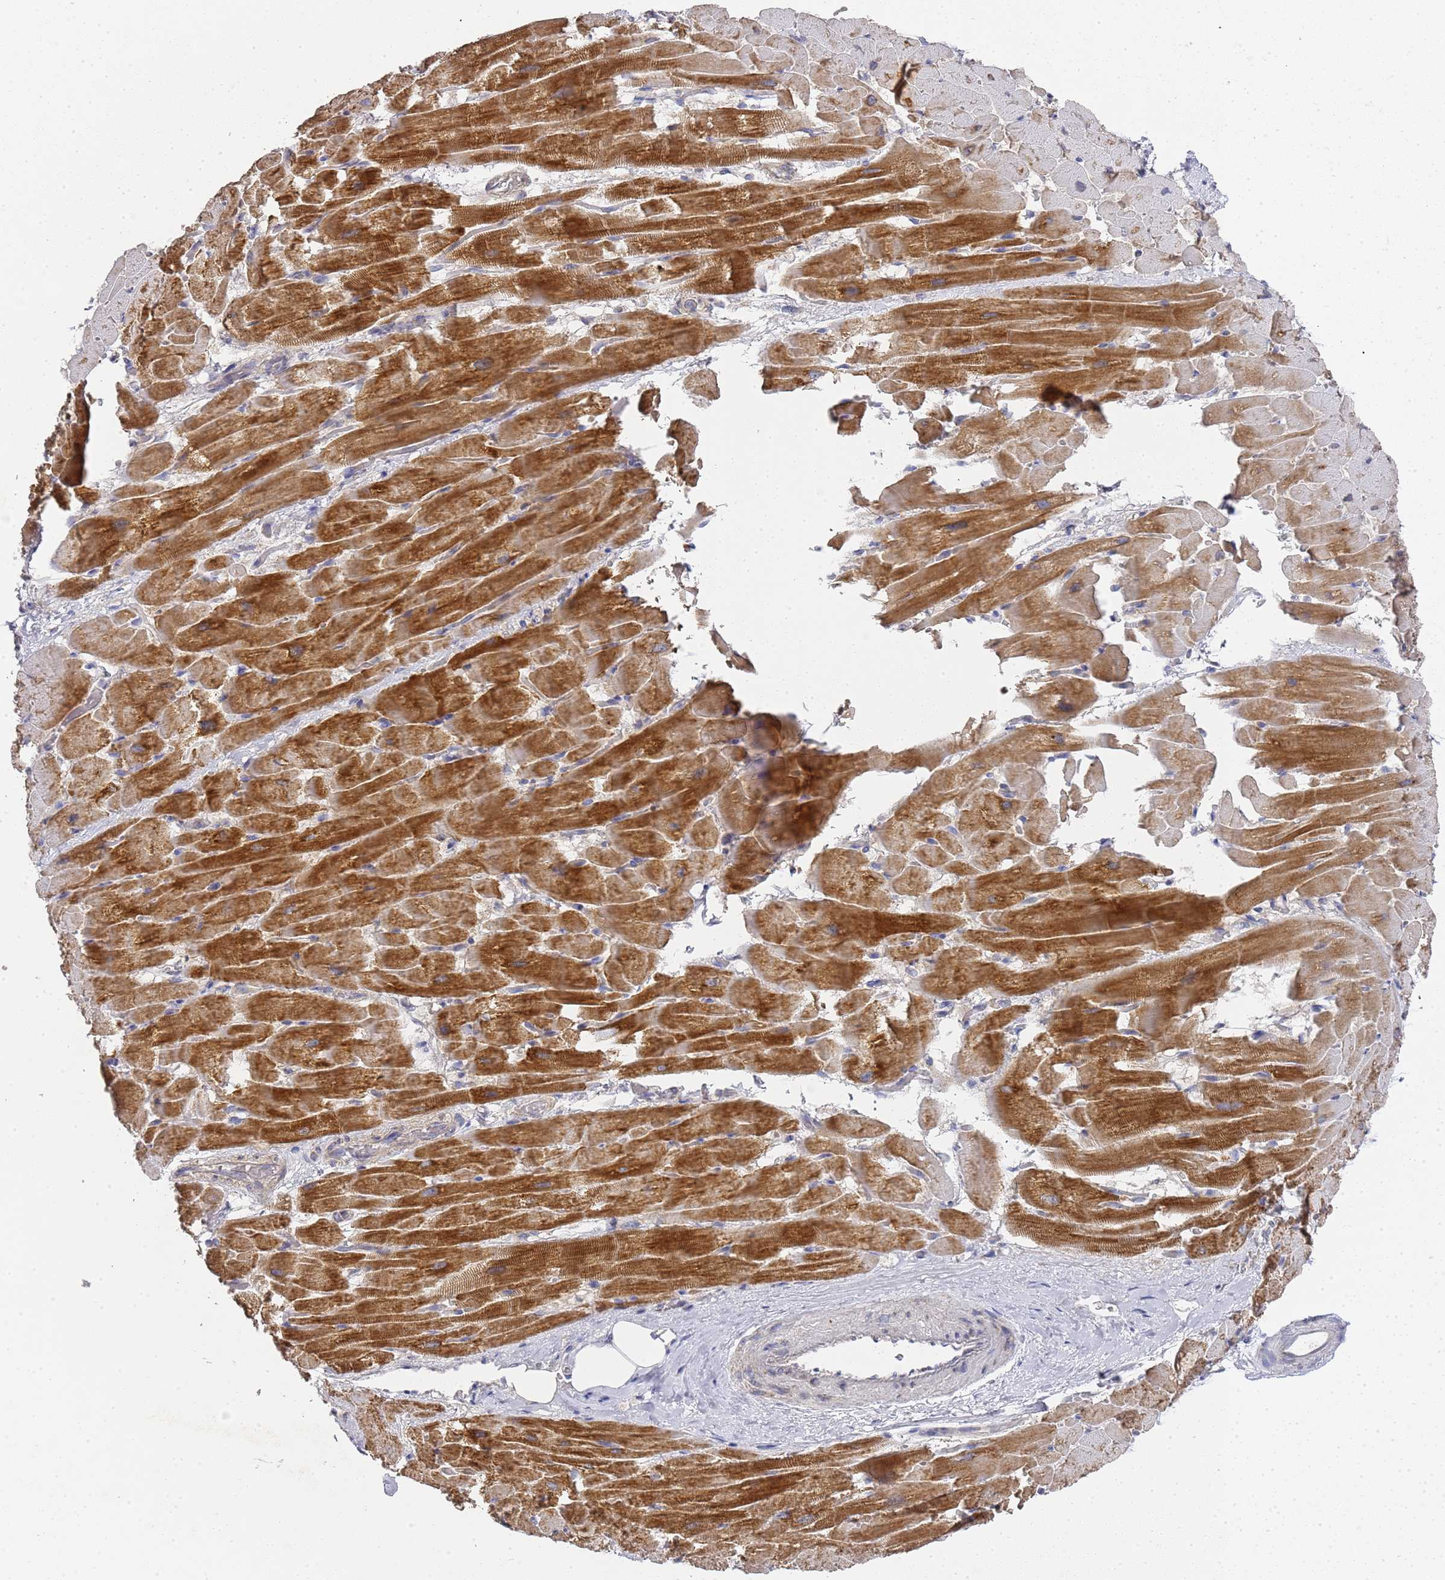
{"staining": {"intensity": "strong", "quantity": ">75%", "location": "cytoplasmic/membranous"}, "tissue": "heart muscle", "cell_type": "Cardiomyocytes", "image_type": "normal", "snomed": [{"axis": "morphology", "description": "Normal tissue, NOS"}, {"axis": "topography", "description": "Heart"}], "caption": "Cardiomyocytes reveal strong cytoplasmic/membranous staining in about >75% of cells in normal heart muscle.", "gene": "NPEPPS", "patient": {"sex": "male", "age": 37}}